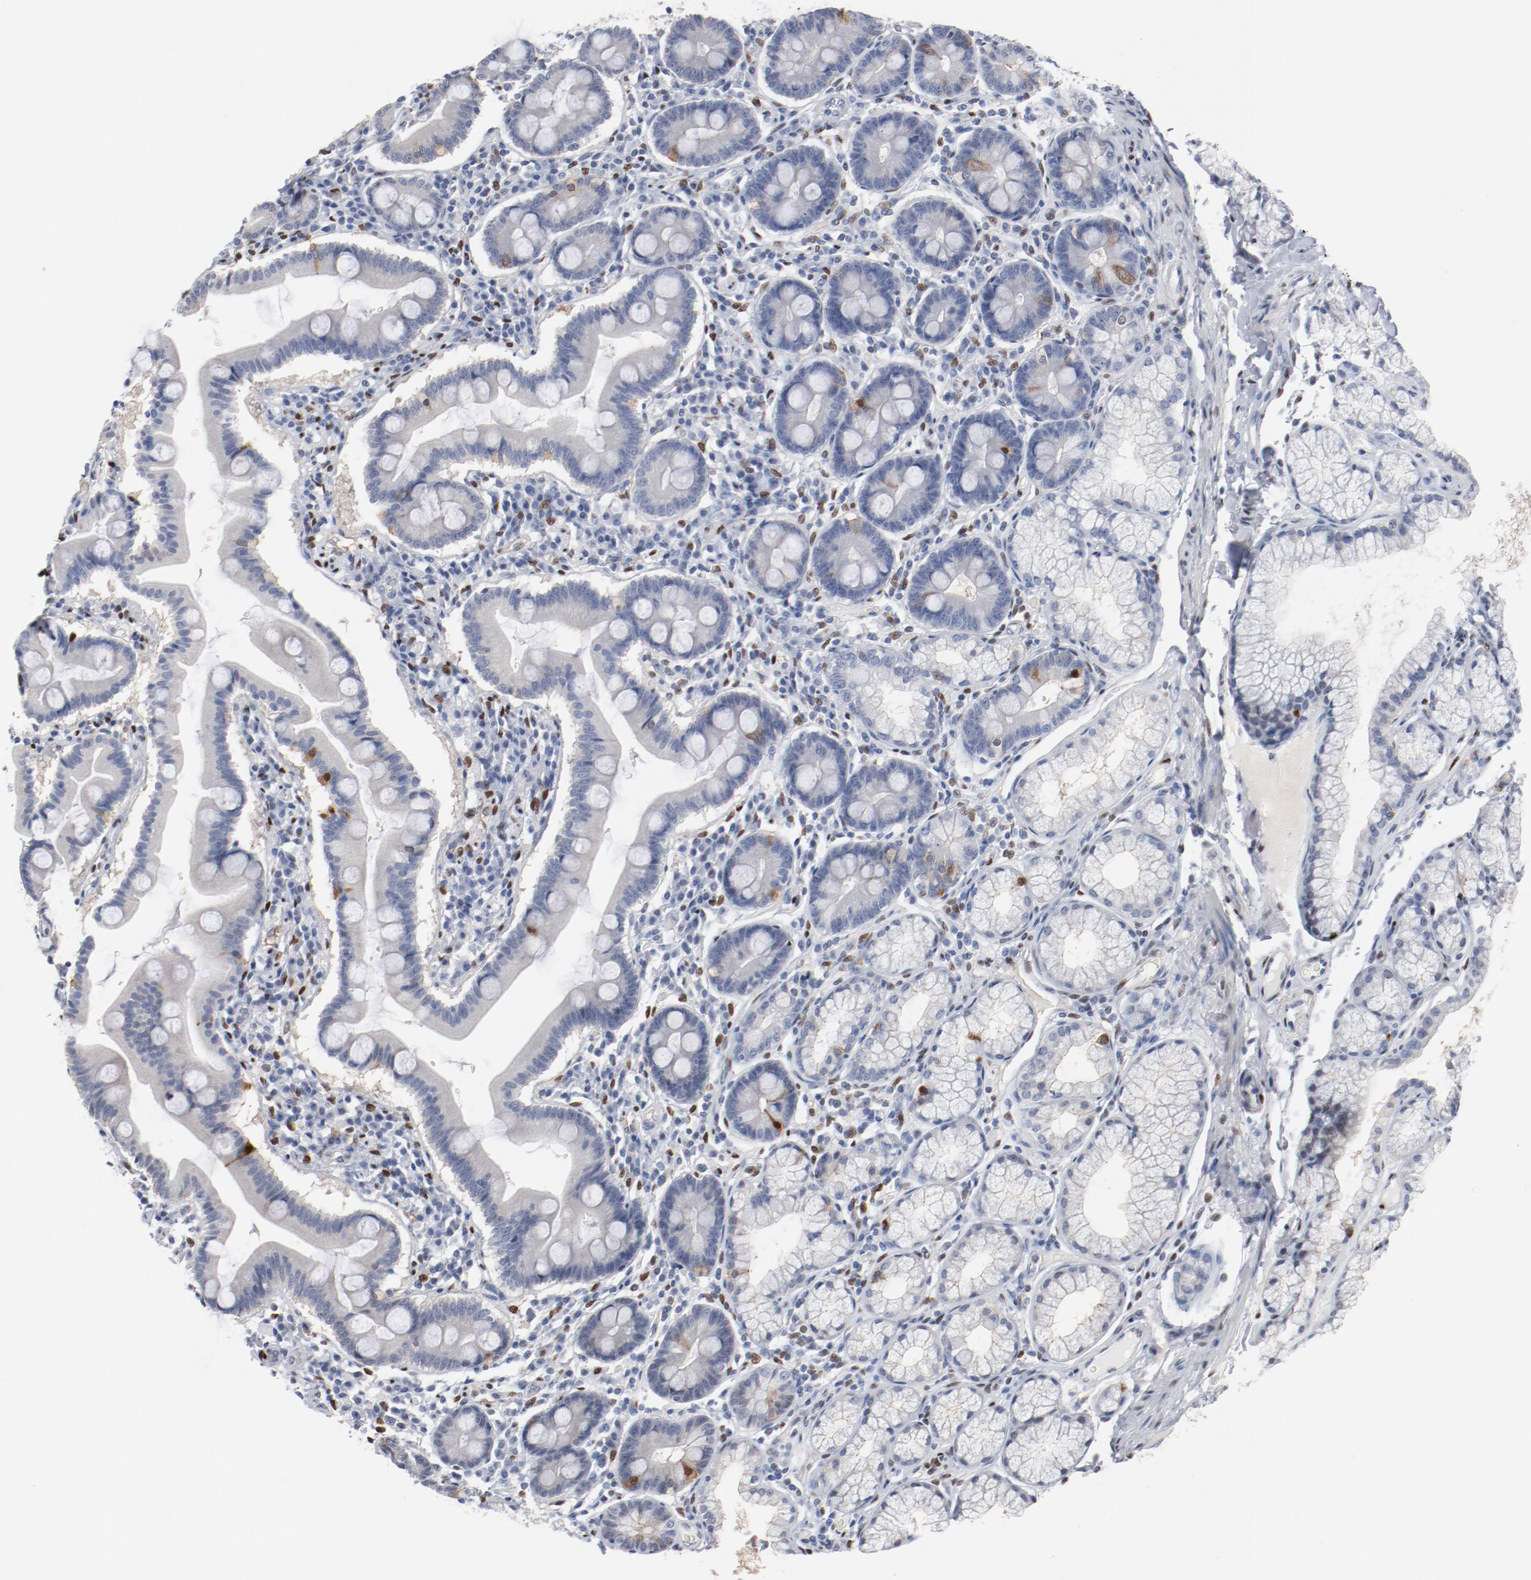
{"staining": {"intensity": "weak", "quantity": "<25%", "location": "cytoplasmic/membranous"}, "tissue": "duodenum", "cell_type": "Glandular cells", "image_type": "normal", "snomed": [{"axis": "morphology", "description": "Normal tissue, NOS"}, {"axis": "topography", "description": "Duodenum"}], "caption": "This is an immunohistochemistry photomicrograph of normal duodenum. There is no staining in glandular cells.", "gene": "ZEB2", "patient": {"sex": "male", "age": 50}}